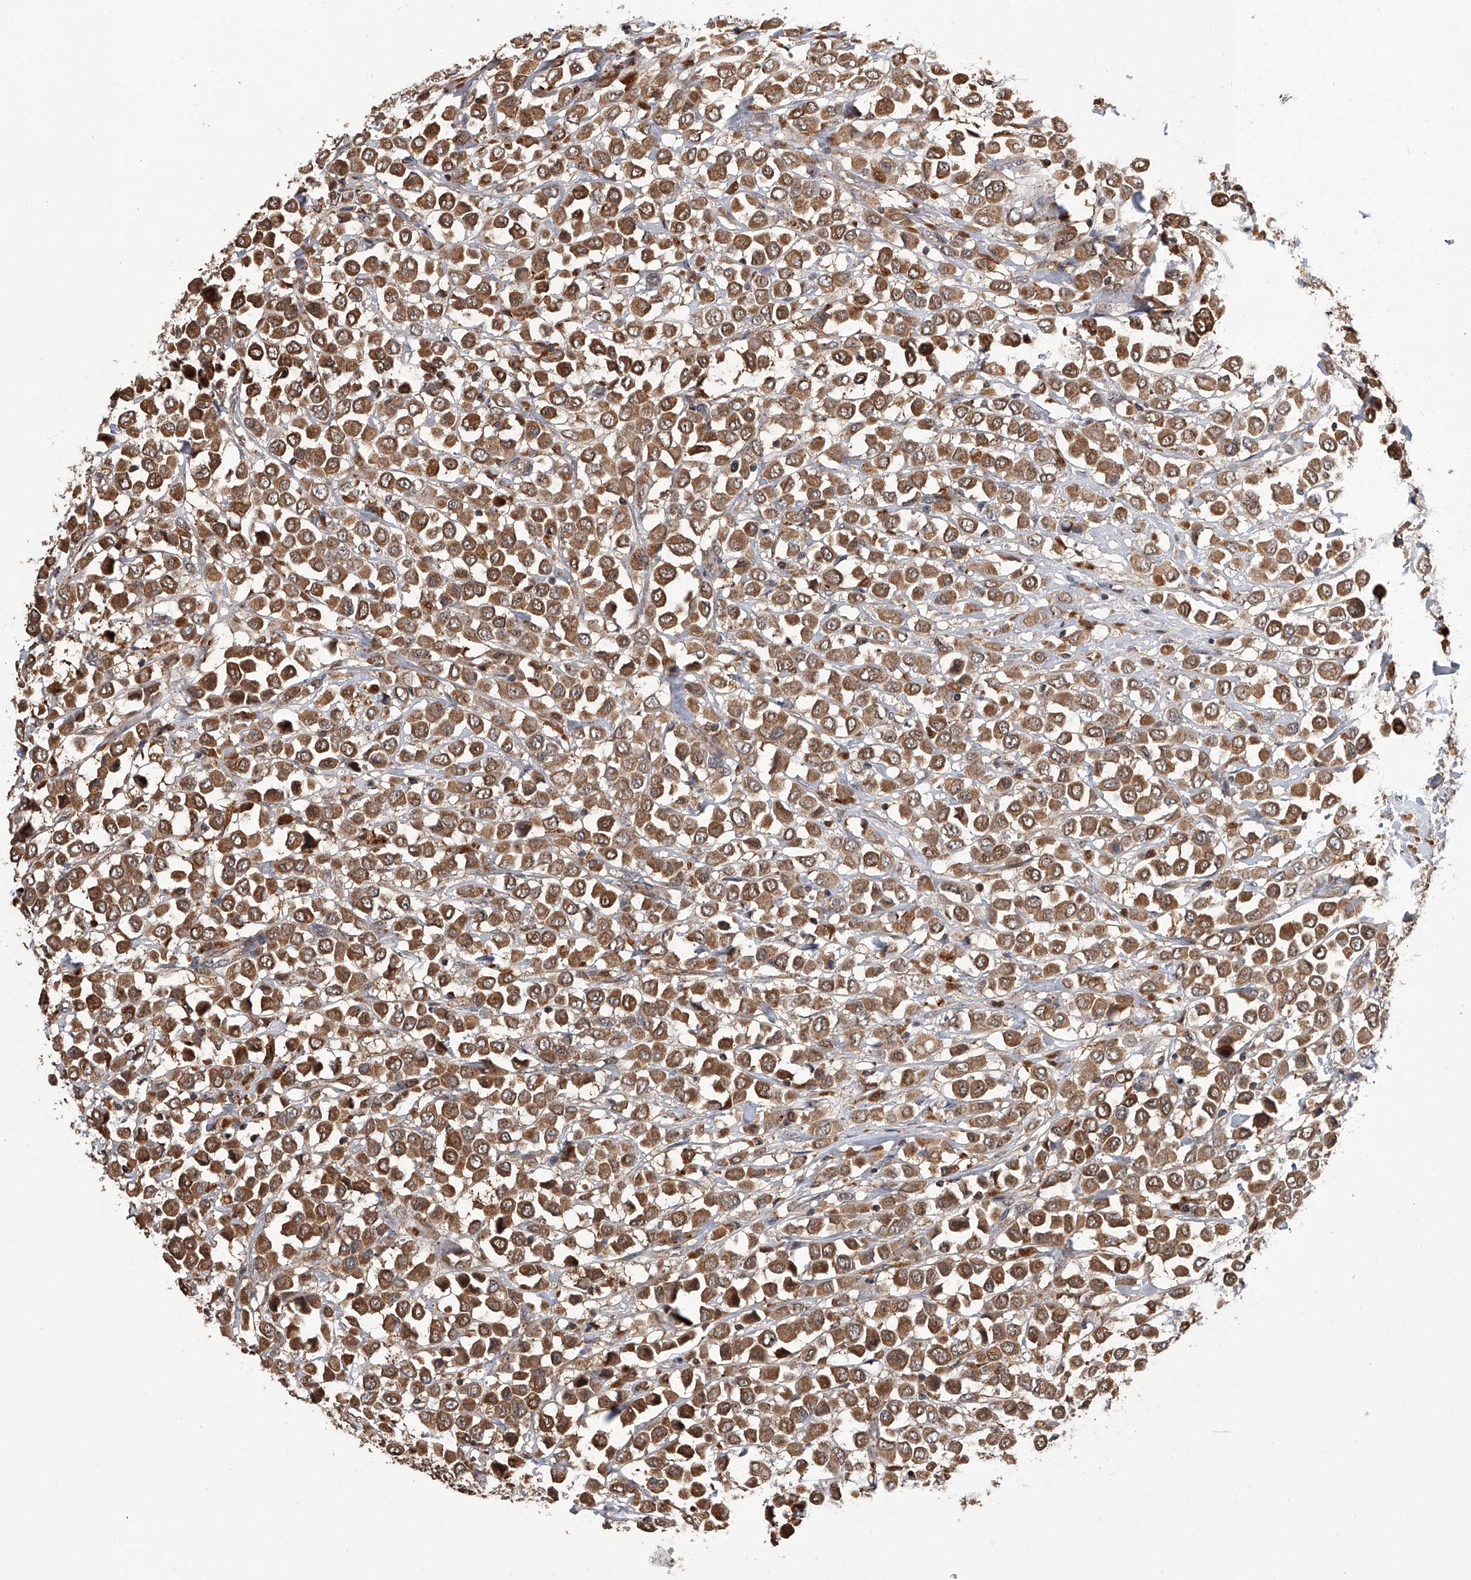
{"staining": {"intensity": "moderate", "quantity": ">75%", "location": "cytoplasmic/membranous"}, "tissue": "breast cancer", "cell_type": "Tumor cells", "image_type": "cancer", "snomed": [{"axis": "morphology", "description": "Duct carcinoma"}, {"axis": "topography", "description": "Breast"}], "caption": "Protein expression analysis of breast invasive ductal carcinoma demonstrates moderate cytoplasmic/membranous positivity in about >75% of tumor cells.", "gene": "GMDS", "patient": {"sex": "female", "age": 61}}